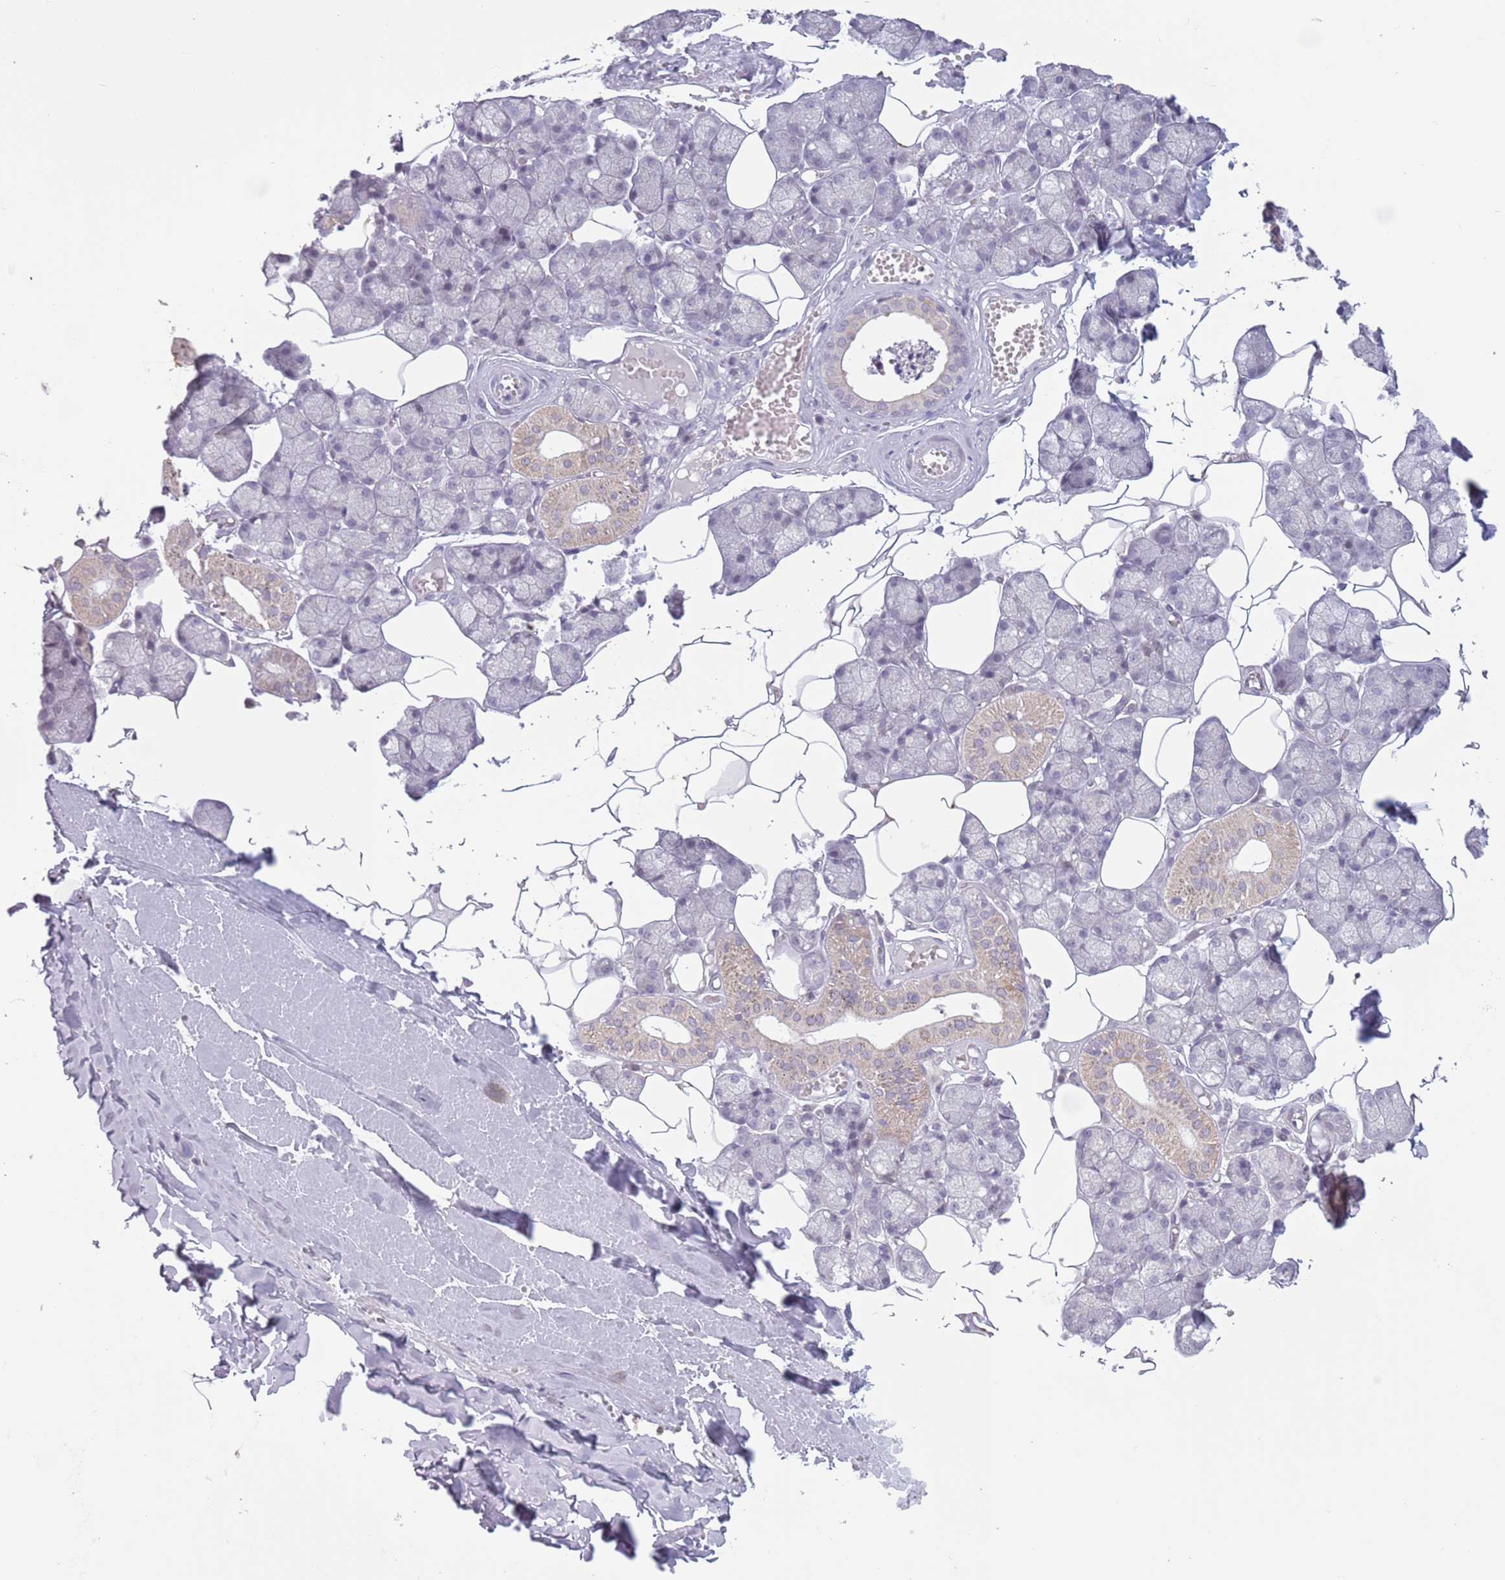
{"staining": {"intensity": "weak", "quantity": "<25%", "location": "cytoplasmic/membranous,nuclear"}, "tissue": "salivary gland", "cell_type": "Glandular cells", "image_type": "normal", "snomed": [{"axis": "morphology", "description": "Normal tissue, NOS"}, {"axis": "topography", "description": "Salivary gland"}], "caption": "The histopathology image reveals no staining of glandular cells in normal salivary gland.", "gene": "MRPL34", "patient": {"sex": "male", "age": 62}}